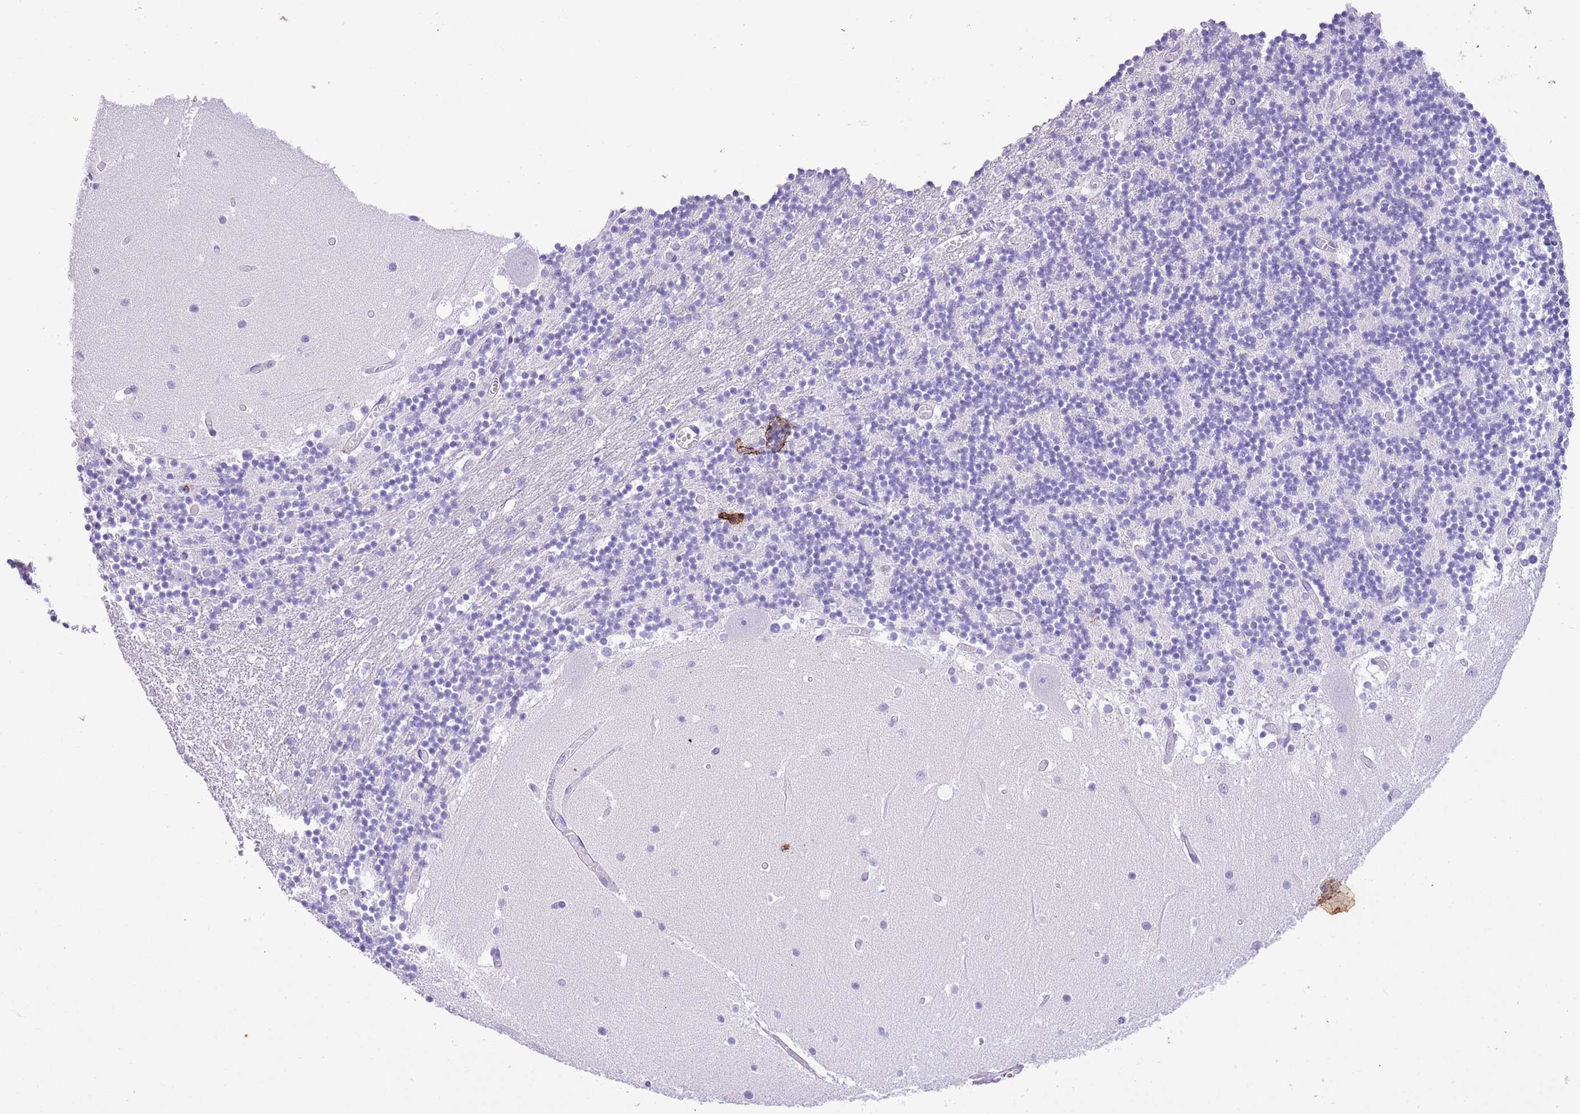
{"staining": {"intensity": "negative", "quantity": "none", "location": "none"}, "tissue": "cerebellum", "cell_type": "Cells in granular layer", "image_type": "normal", "snomed": [{"axis": "morphology", "description": "Normal tissue, NOS"}, {"axis": "topography", "description": "Cerebellum"}], "caption": "This is an IHC micrograph of unremarkable cerebellum. There is no staining in cells in granular layer.", "gene": "TBC1D10B", "patient": {"sex": "female", "age": 28}}